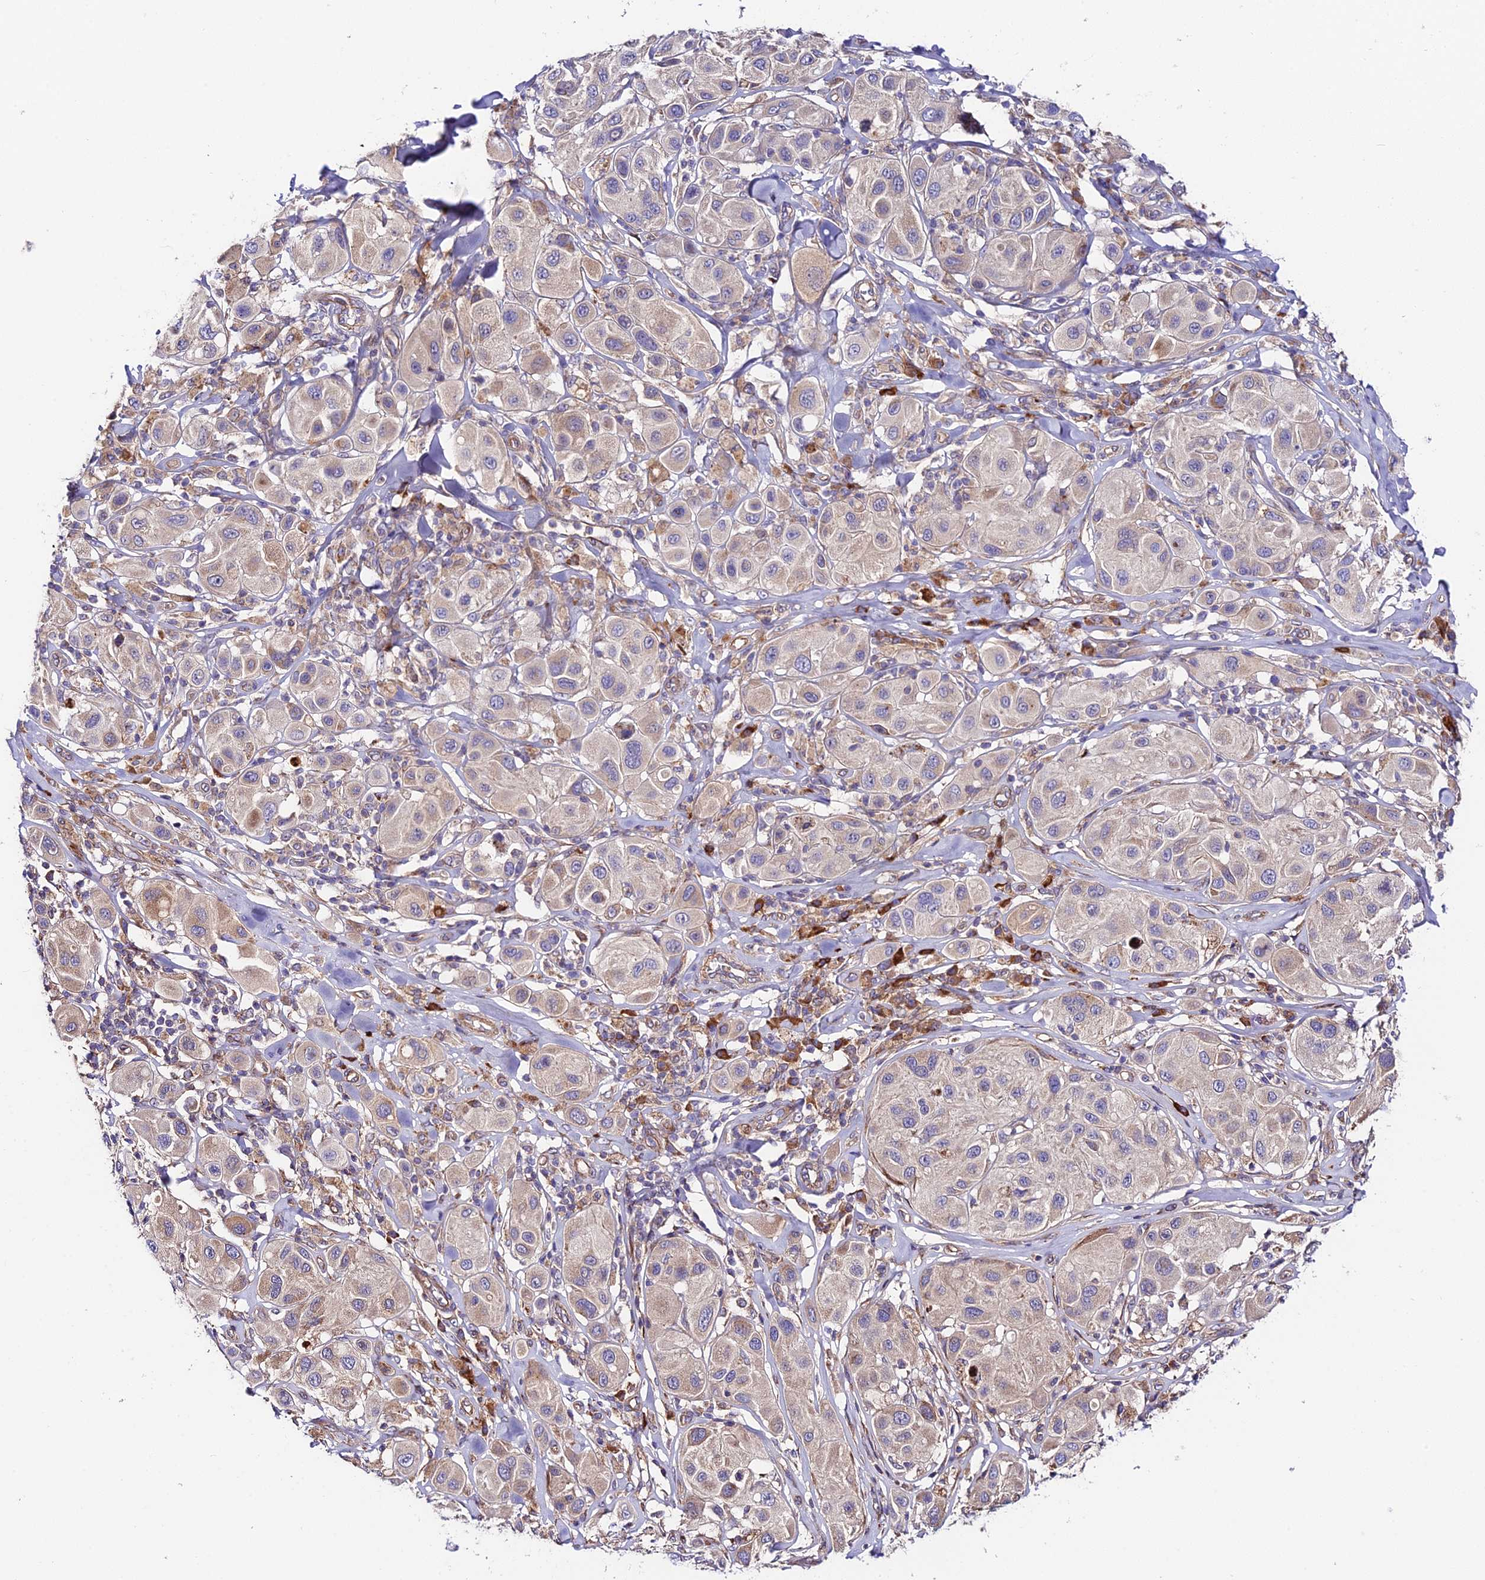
{"staining": {"intensity": "weak", "quantity": "<25%", "location": "cytoplasmic/membranous"}, "tissue": "melanoma", "cell_type": "Tumor cells", "image_type": "cancer", "snomed": [{"axis": "morphology", "description": "Malignant melanoma, Metastatic site"}, {"axis": "topography", "description": "Skin"}], "caption": "DAB immunohistochemical staining of malignant melanoma (metastatic site) shows no significant expression in tumor cells. Brightfield microscopy of immunohistochemistry (IHC) stained with DAB (brown) and hematoxylin (blue), captured at high magnification.", "gene": "VPS13C", "patient": {"sex": "male", "age": 41}}